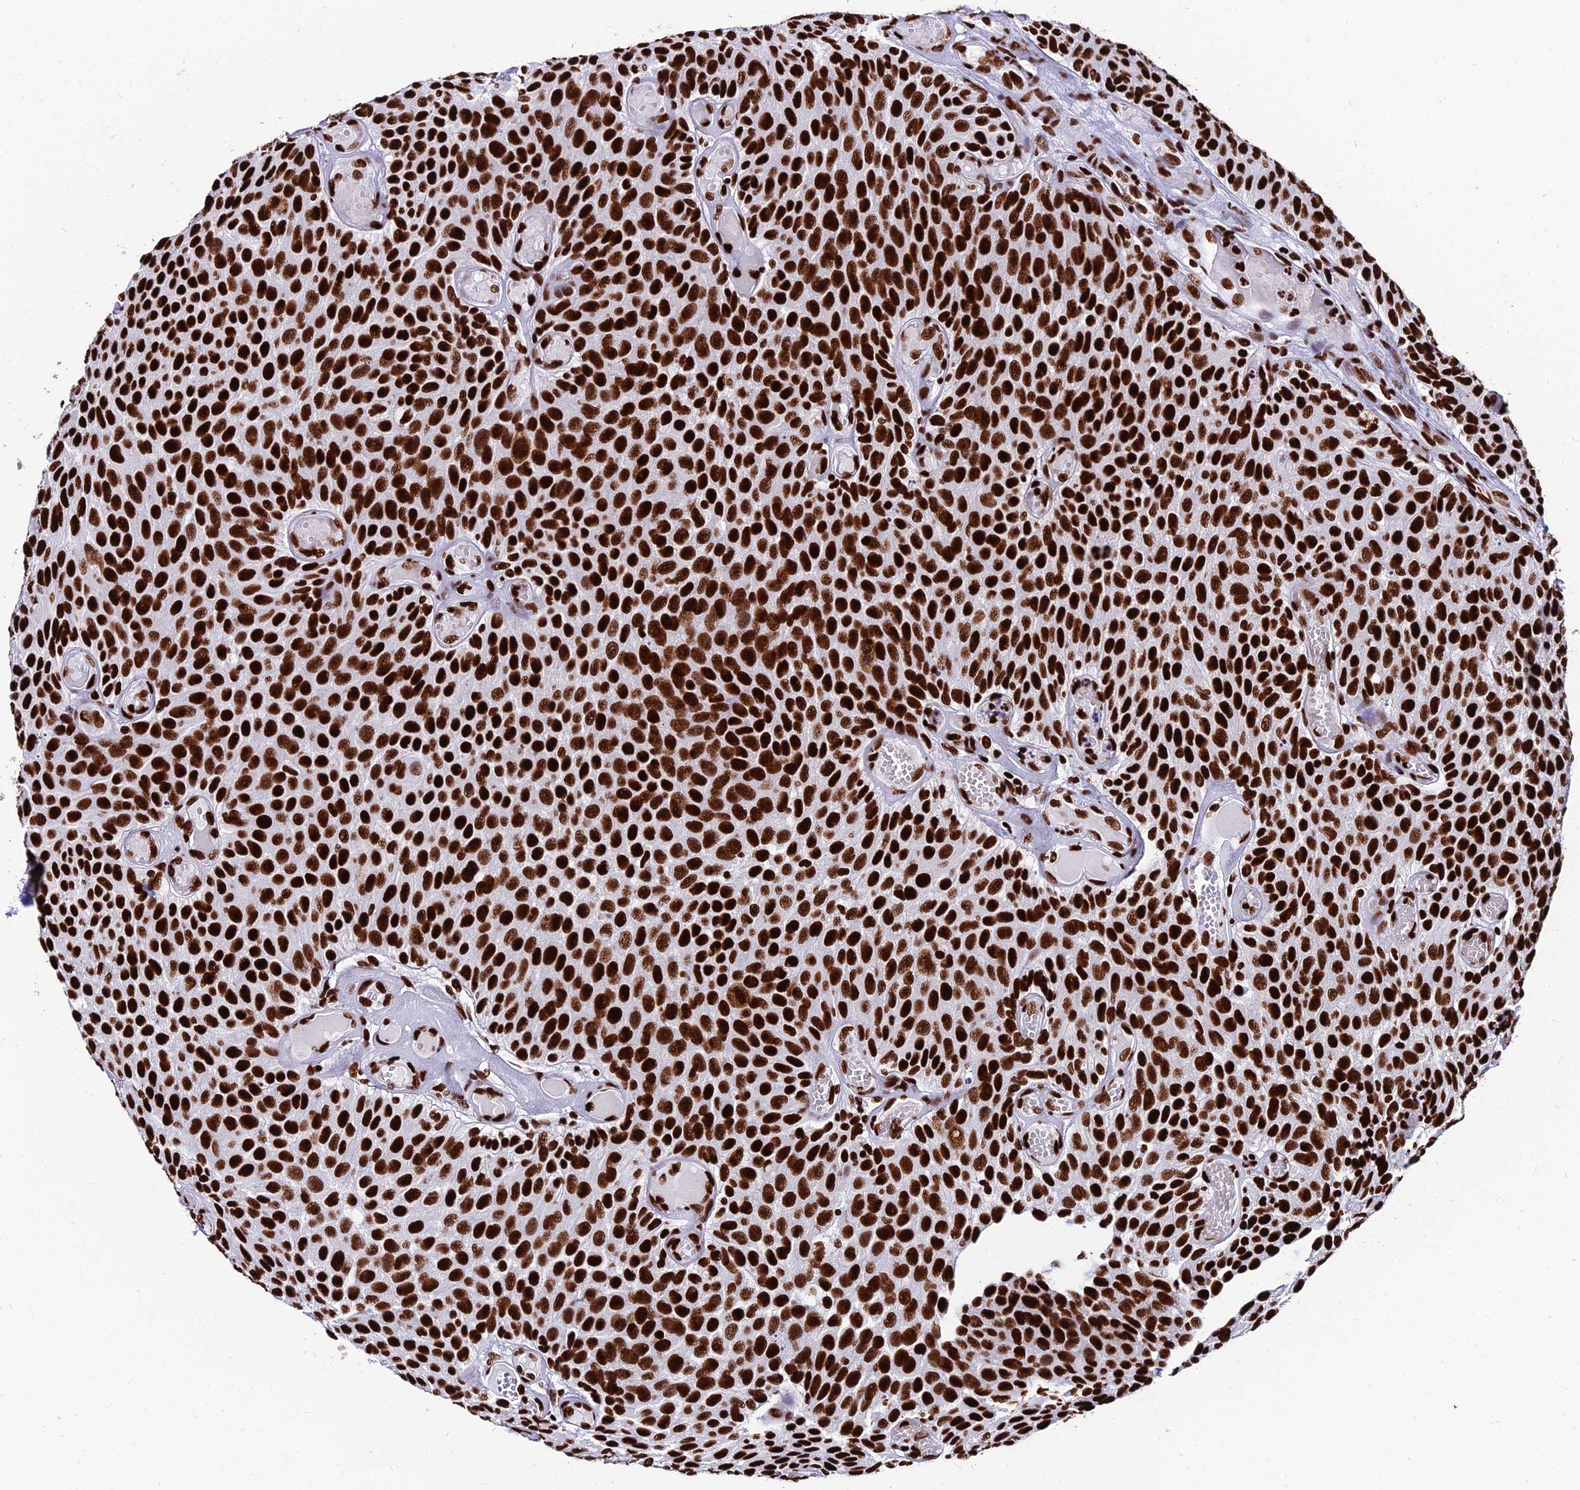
{"staining": {"intensity": "strong", "quantity": ">75%", "location": "nuclear"}, "tissue": "urothelial cancer", "cell_type": "Tumor cells", "image_type": "cancer", "snomed": [{"axis": "morphology", "description": "Urothelial carcinoma, Low grade"}, {"axis": "topography", "description": "Urinary bladder"}], "caption": "Urothelial cancer stained with a protein marker exhibits strong staining in tumor cells.", "gene": "HNRNPH1", "patient": {"sex": "male", "age": 89}}